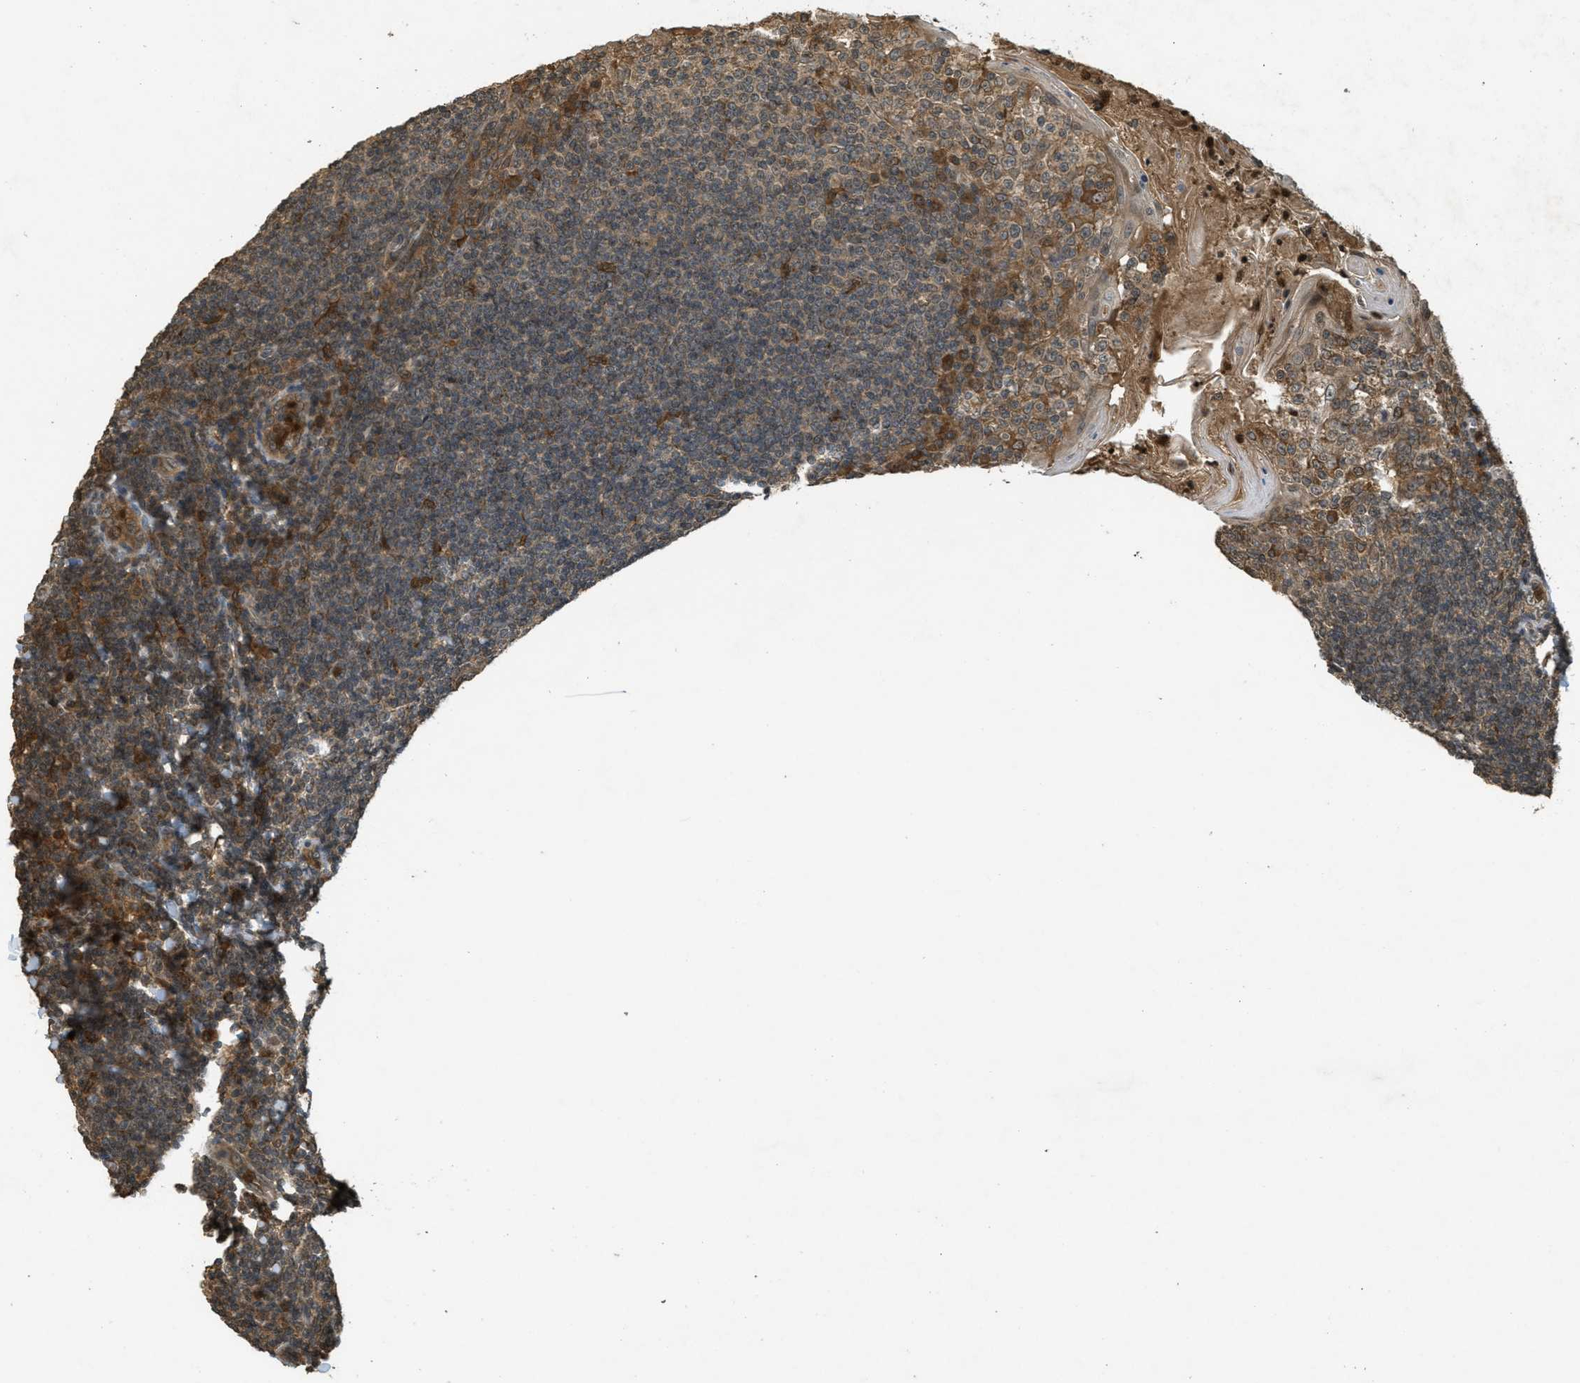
{"staining": {"intensity": "moderate", "quantity": ">75%", "location": "cytoplasmic/membranous"}, "tissue": "tonsil", "cell_type": "Germinal center cells", "image_type": "normal", "snomed": [{"axis": "morphology", "description": "Normal tissue, NOS"}, {"axis": "topography", "description": "Tonsil"}], "caption": "Immunohistochemical staining of unremarkable tonsil demonstrates >75% levels of moderate cytoplasmic/membranous protein expression in about >75% of germinal center cells. Using DAB (brown) and hematoxylin (blue) stains, captured at high magnification using brightfield microscopy.", "gene": "ATG7", "patient": {"sex": "male", "age": 31}}